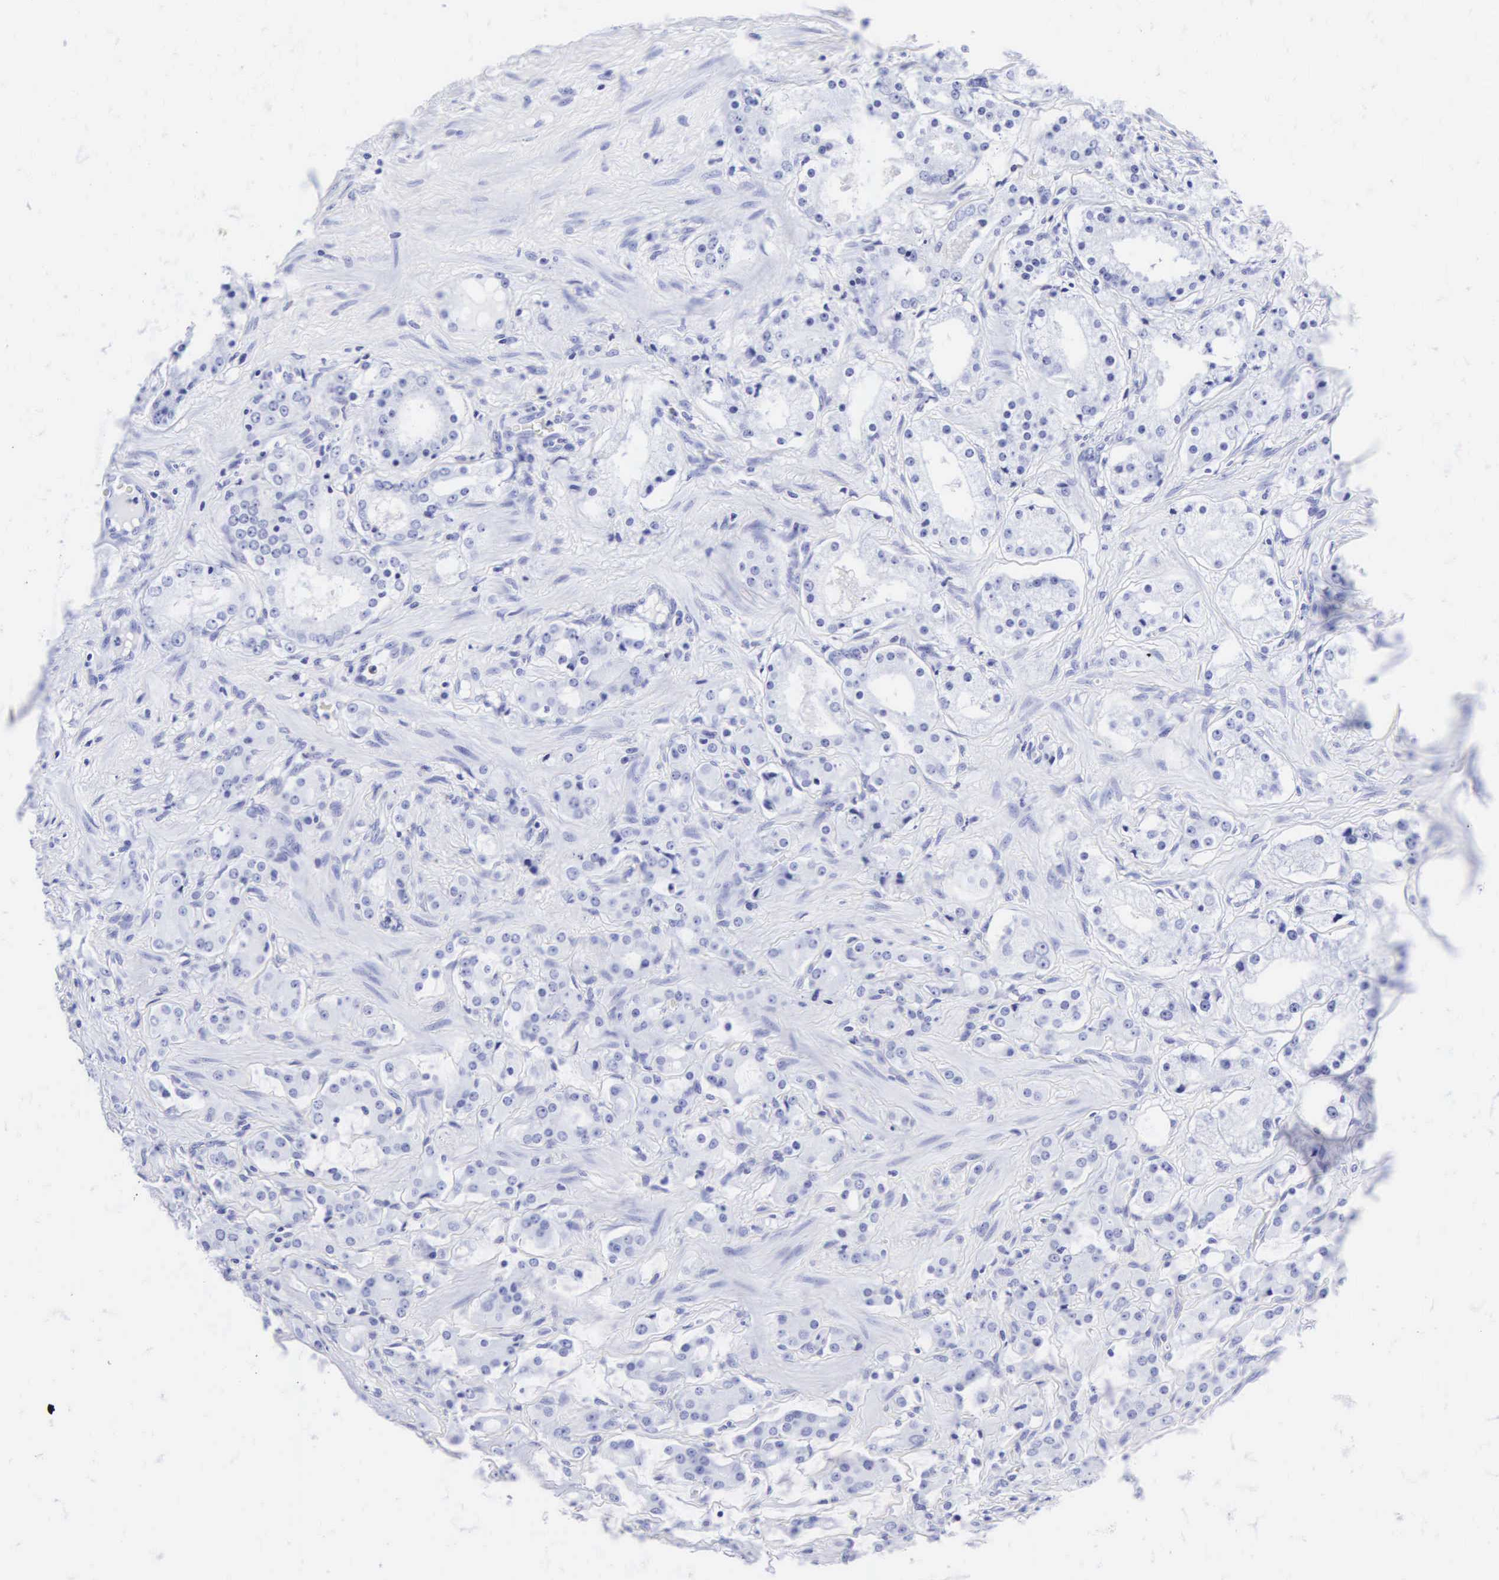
{"staining": {"intensity": "negative", "quantity": "none", "location": "none"}, "tissue": "prostate cancer", "cell_type": "Tumor cells", "image_type": "cancer", "snomed": [{"axis": "morphology", "description": "Adenocarcinoma, Medium grade"}, {"axis": "topography", "description": "Prostate"}], "caption": "Prostate medium-grade adenocarcinoma stained for a protein using immunohistochemistry reveals no staining tumor cells.", "gene": "CGB3", "patient": {"sex": "male", "age": 73}}